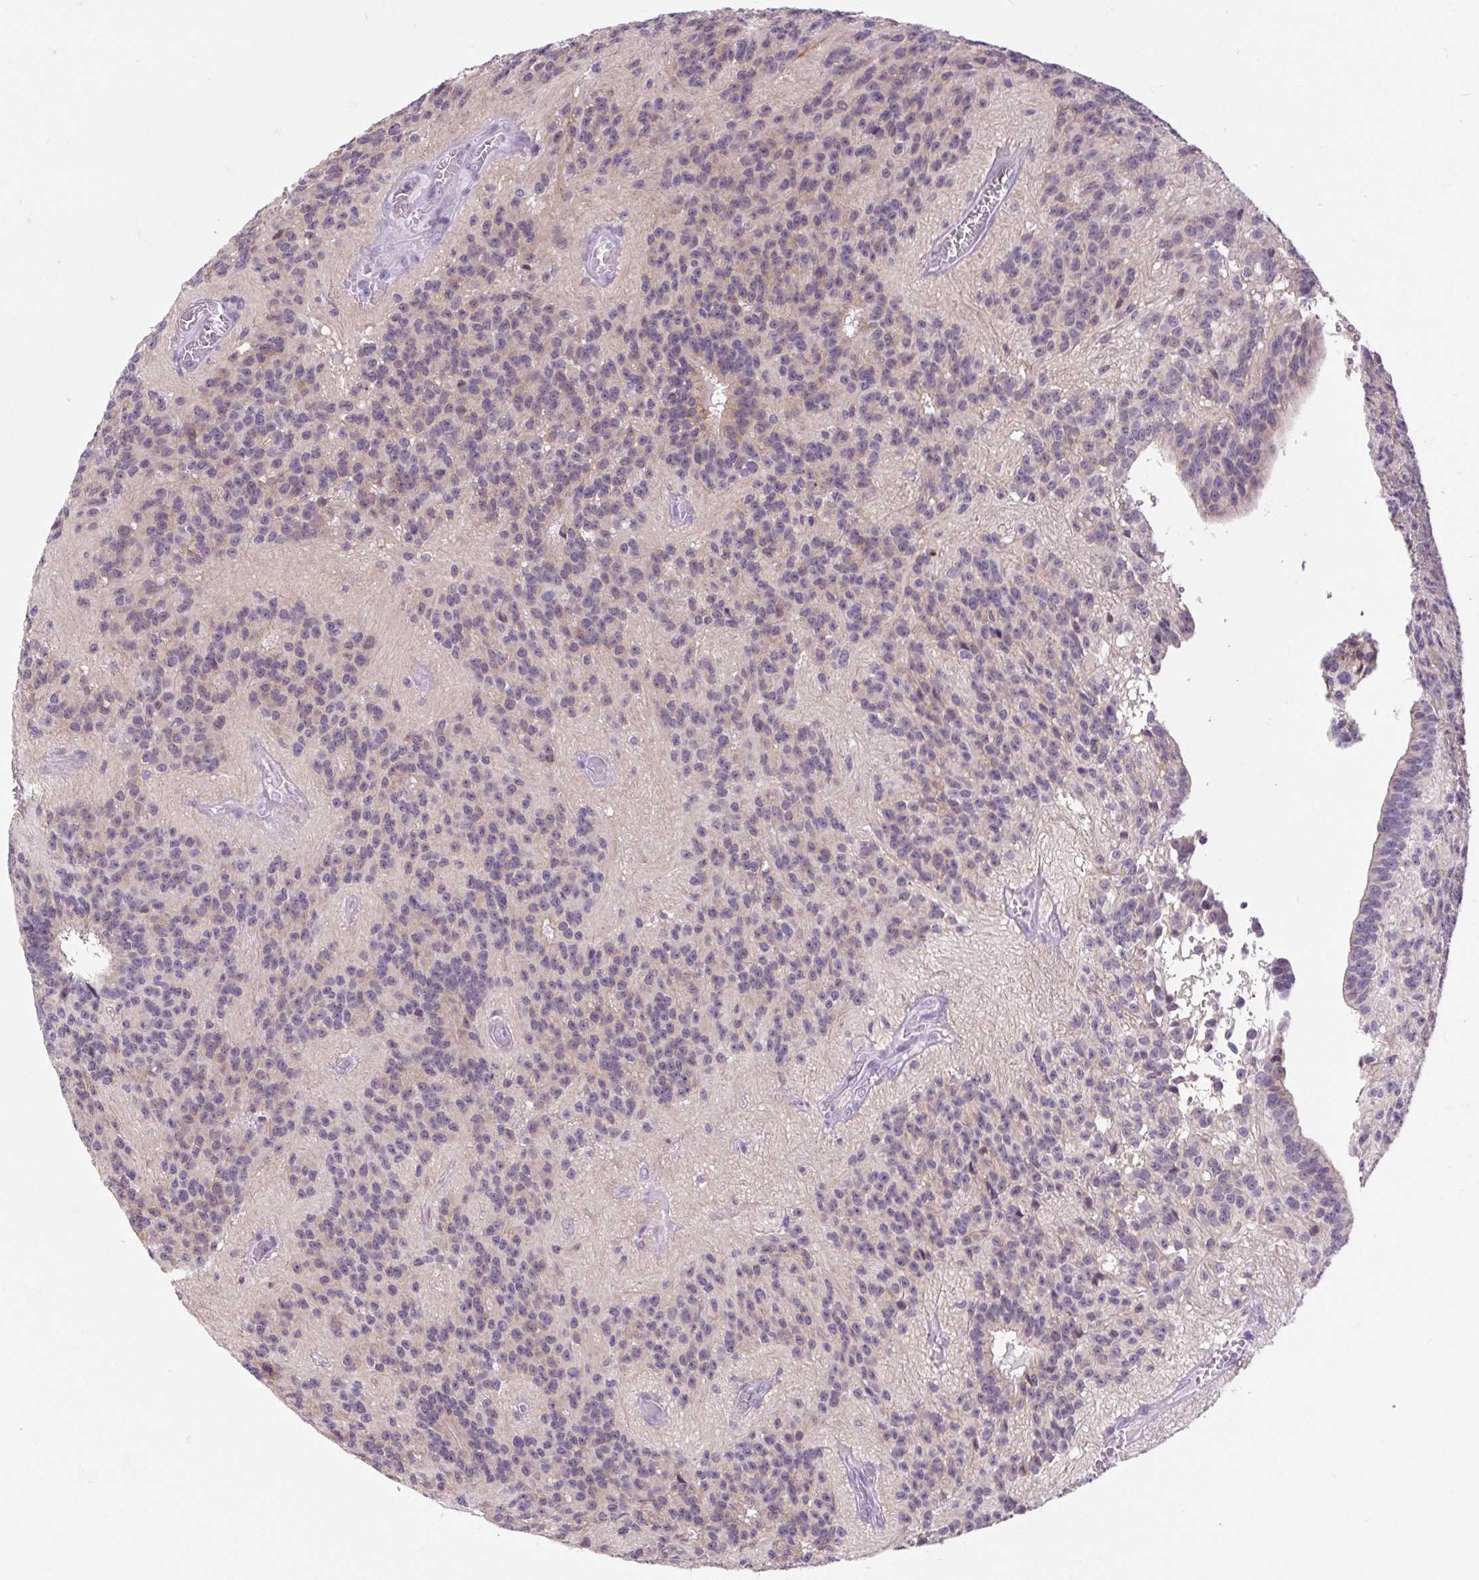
{"staining": {"intensity": "negative", "quantity": "none", "location": "none"}, "tissue": "glioma", "cell_type": "Tumor cells", "image_type": "cancer", "snomed": [{"axis": "morphology", "description": "Glioma, malignant, Low grade"}, {"axis": "topography", "description": "Brain"}], "caption": "This is an IHC image of human glioma. There is no staining in tumor cells.", "gene": "BCAS1", "patient": {"sex": "male", "age": 31}}